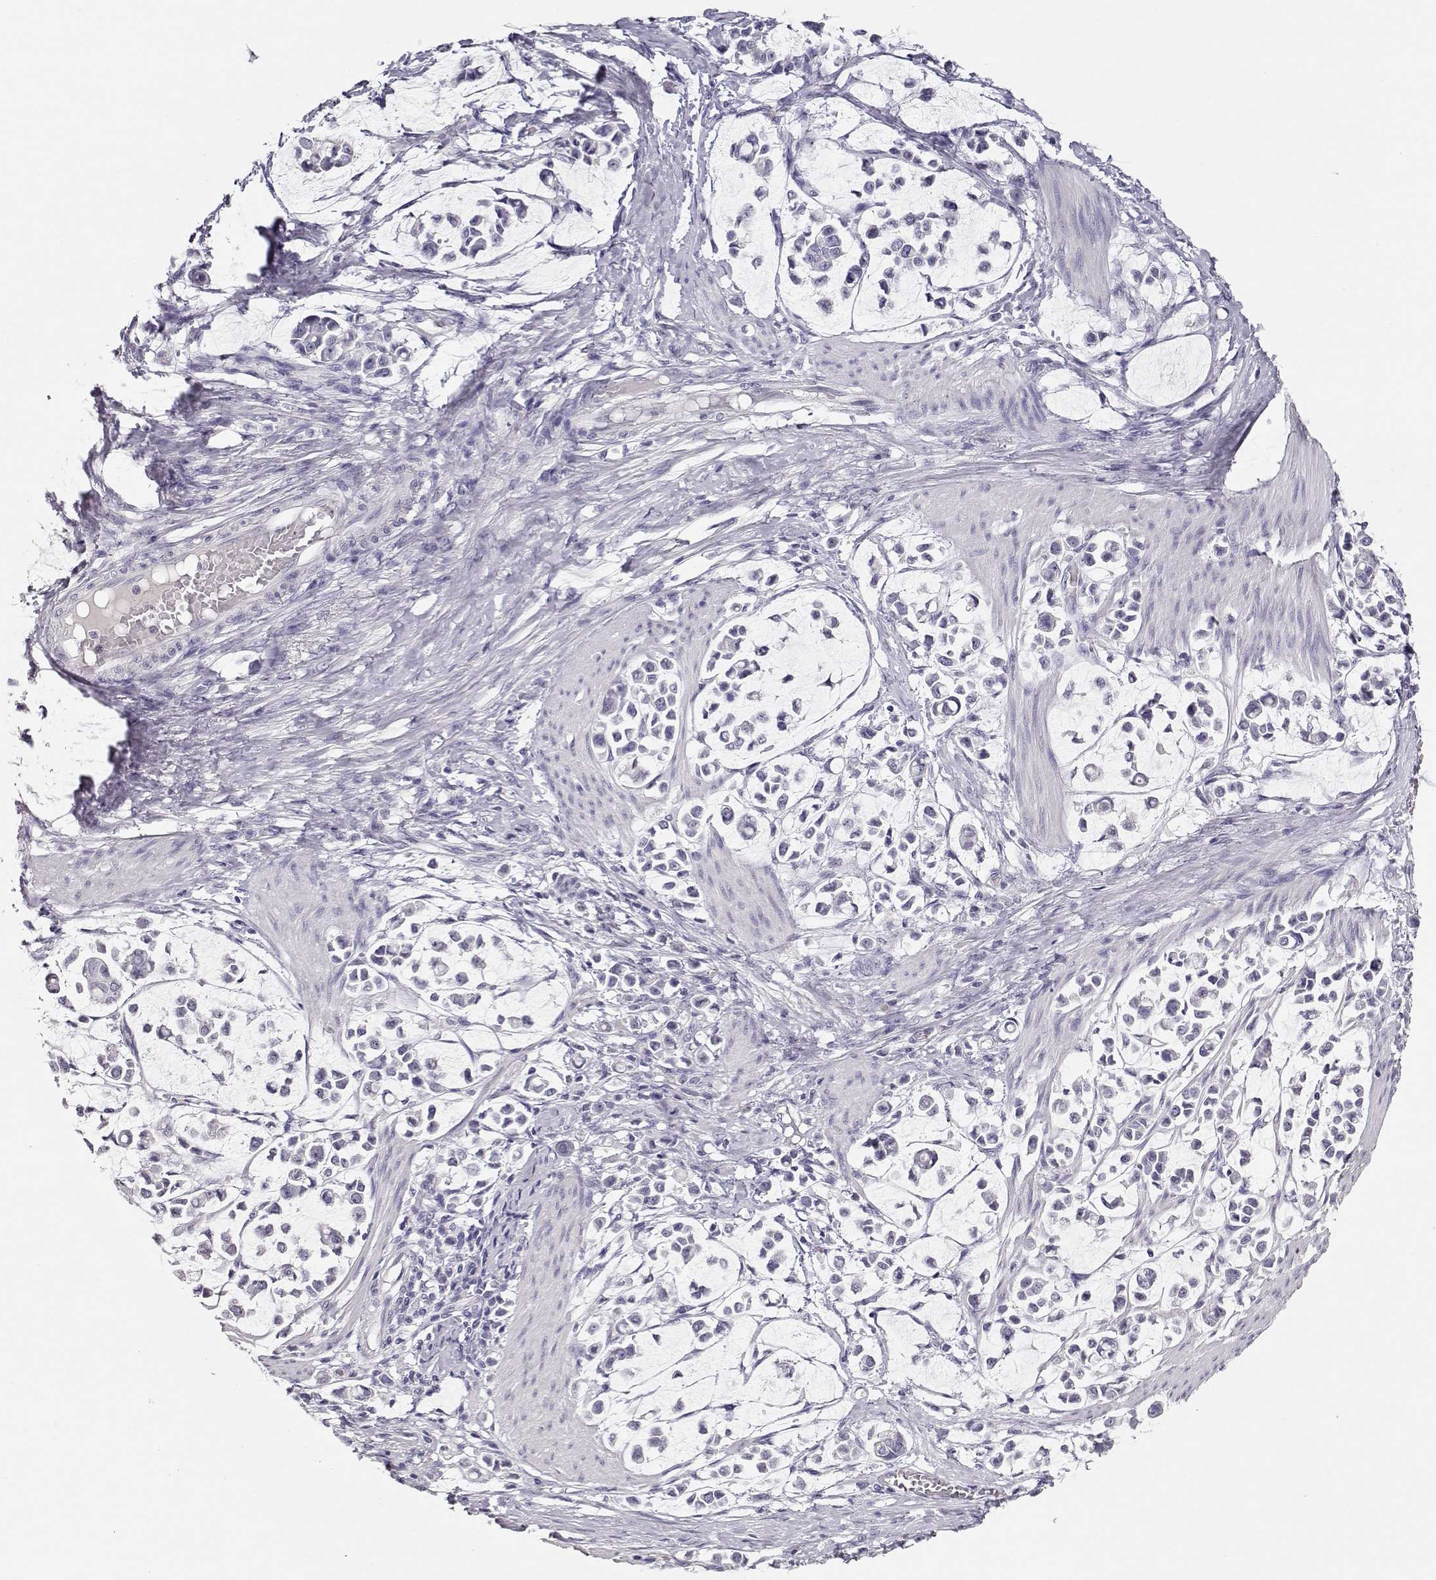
{"staining": {"intensity": "negative", "quantity": "none", "location": "none"}, "tissue": "stomach cancer", "cell_type": "Tumor cells", "image_type": "cancer", "snomed": [{"axis": "morphology", "description": "Adenocarcinoma, NOS"}, {"axis": "topography", "description": "Stomach"}], "caption": "Protein analysis of stomach adenocarcinoma reveals no significant staining in tumor cells.", "gene": "MAGEC1", "patient": {"sex": "male", "age": 82}}